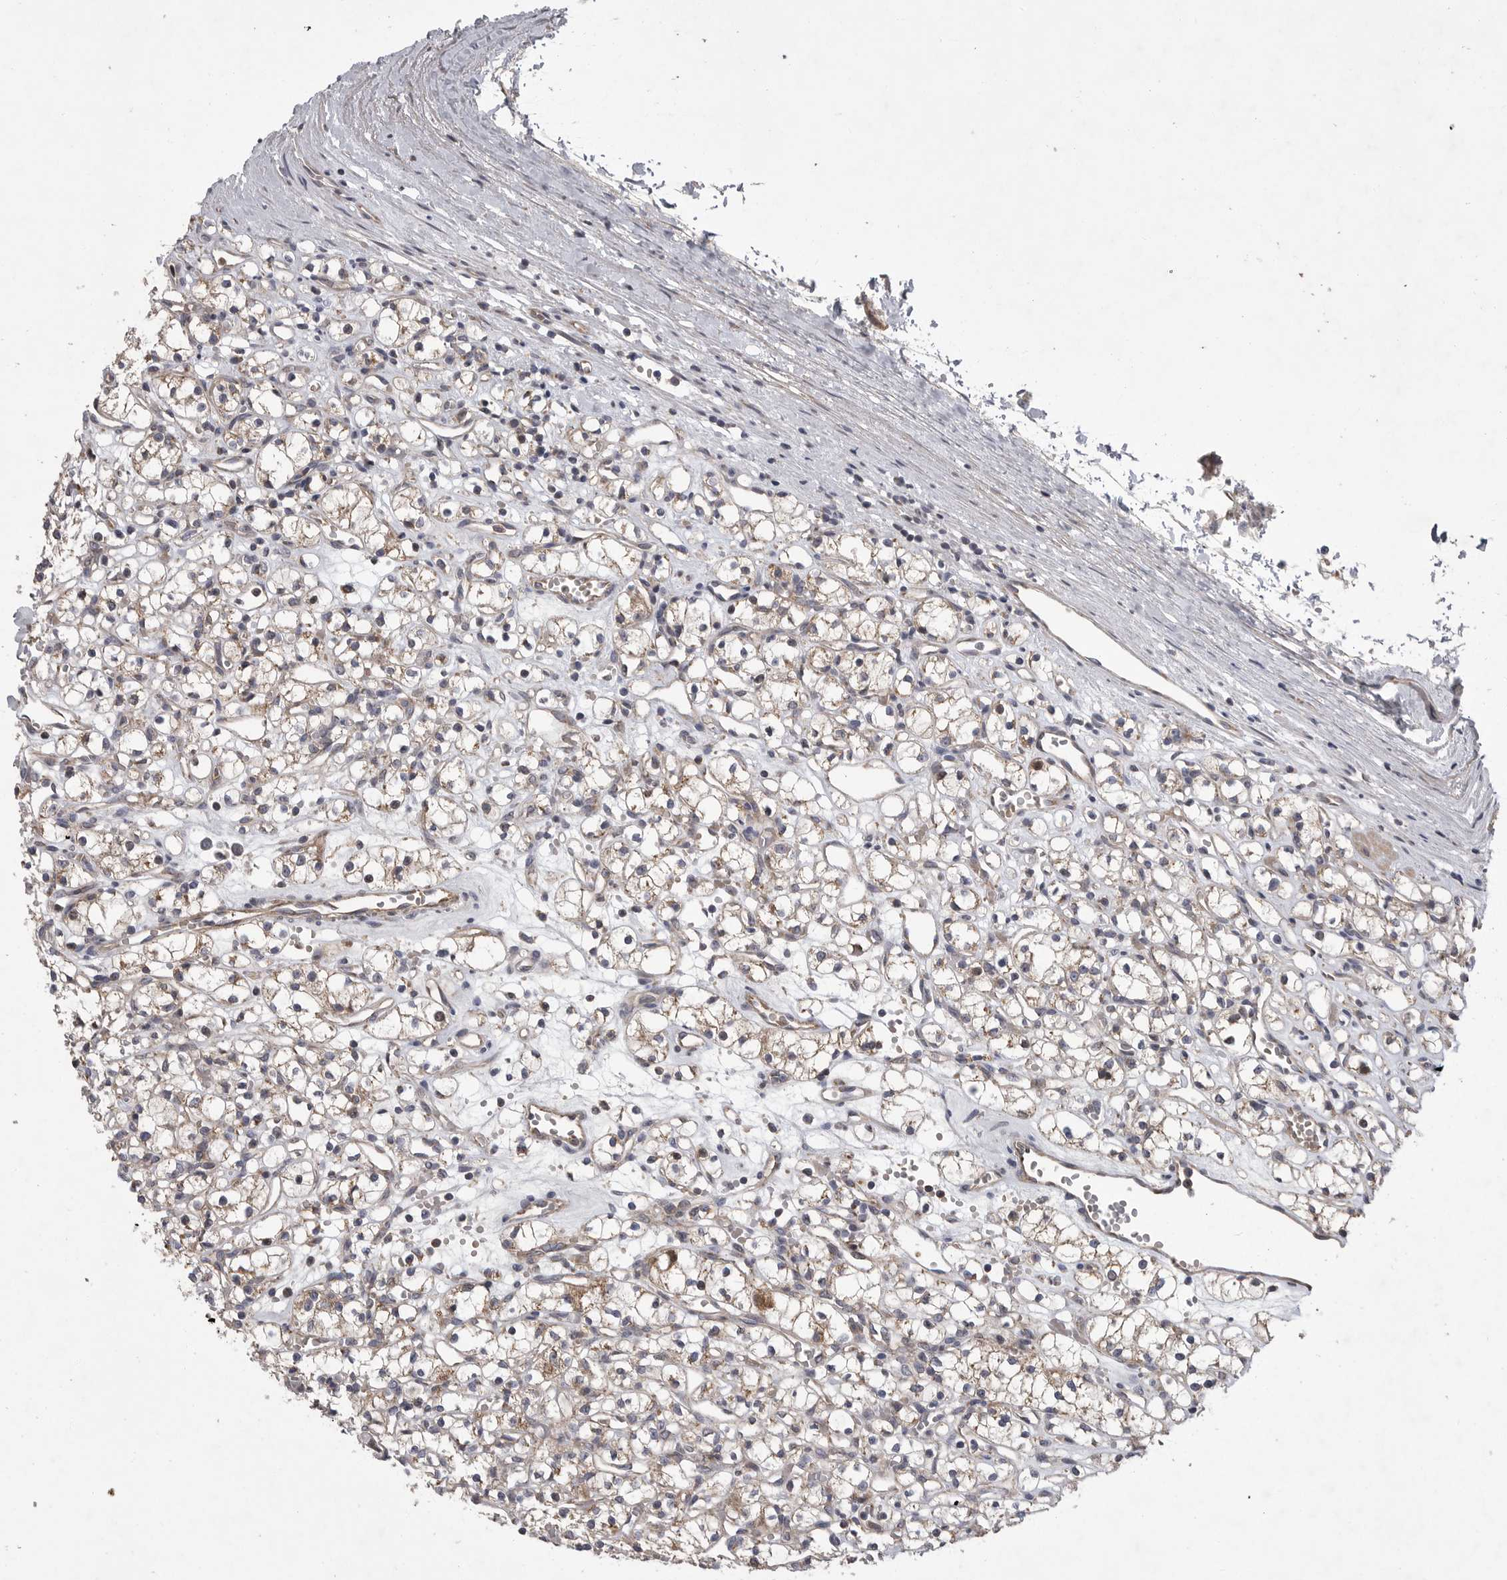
{"staining": {"intensity": "weak", "quantity": ">75%", "location": "cytoplasmic/membranous"}, "tissue": "renal cancer", "cell_type": "Tumor cells", "image_type": "cancer", "snomed": [{"axis": "morphology", "description": "Adenocarcinoma, NOS"}, {"axis": "topography", "description": "Kidney"}], "caption": "This histopathology image demonstrates renal cancer (adenocarcinoma) stained with immunohistochemistry (IHC) to label a protein in brown. The cytoplasmic/membranous of tumor cells show weak positivity for the protein. Nuclei are counter-stained blue.", "gene": "CRP", "patient": {"sex": "female", "age": 59}}